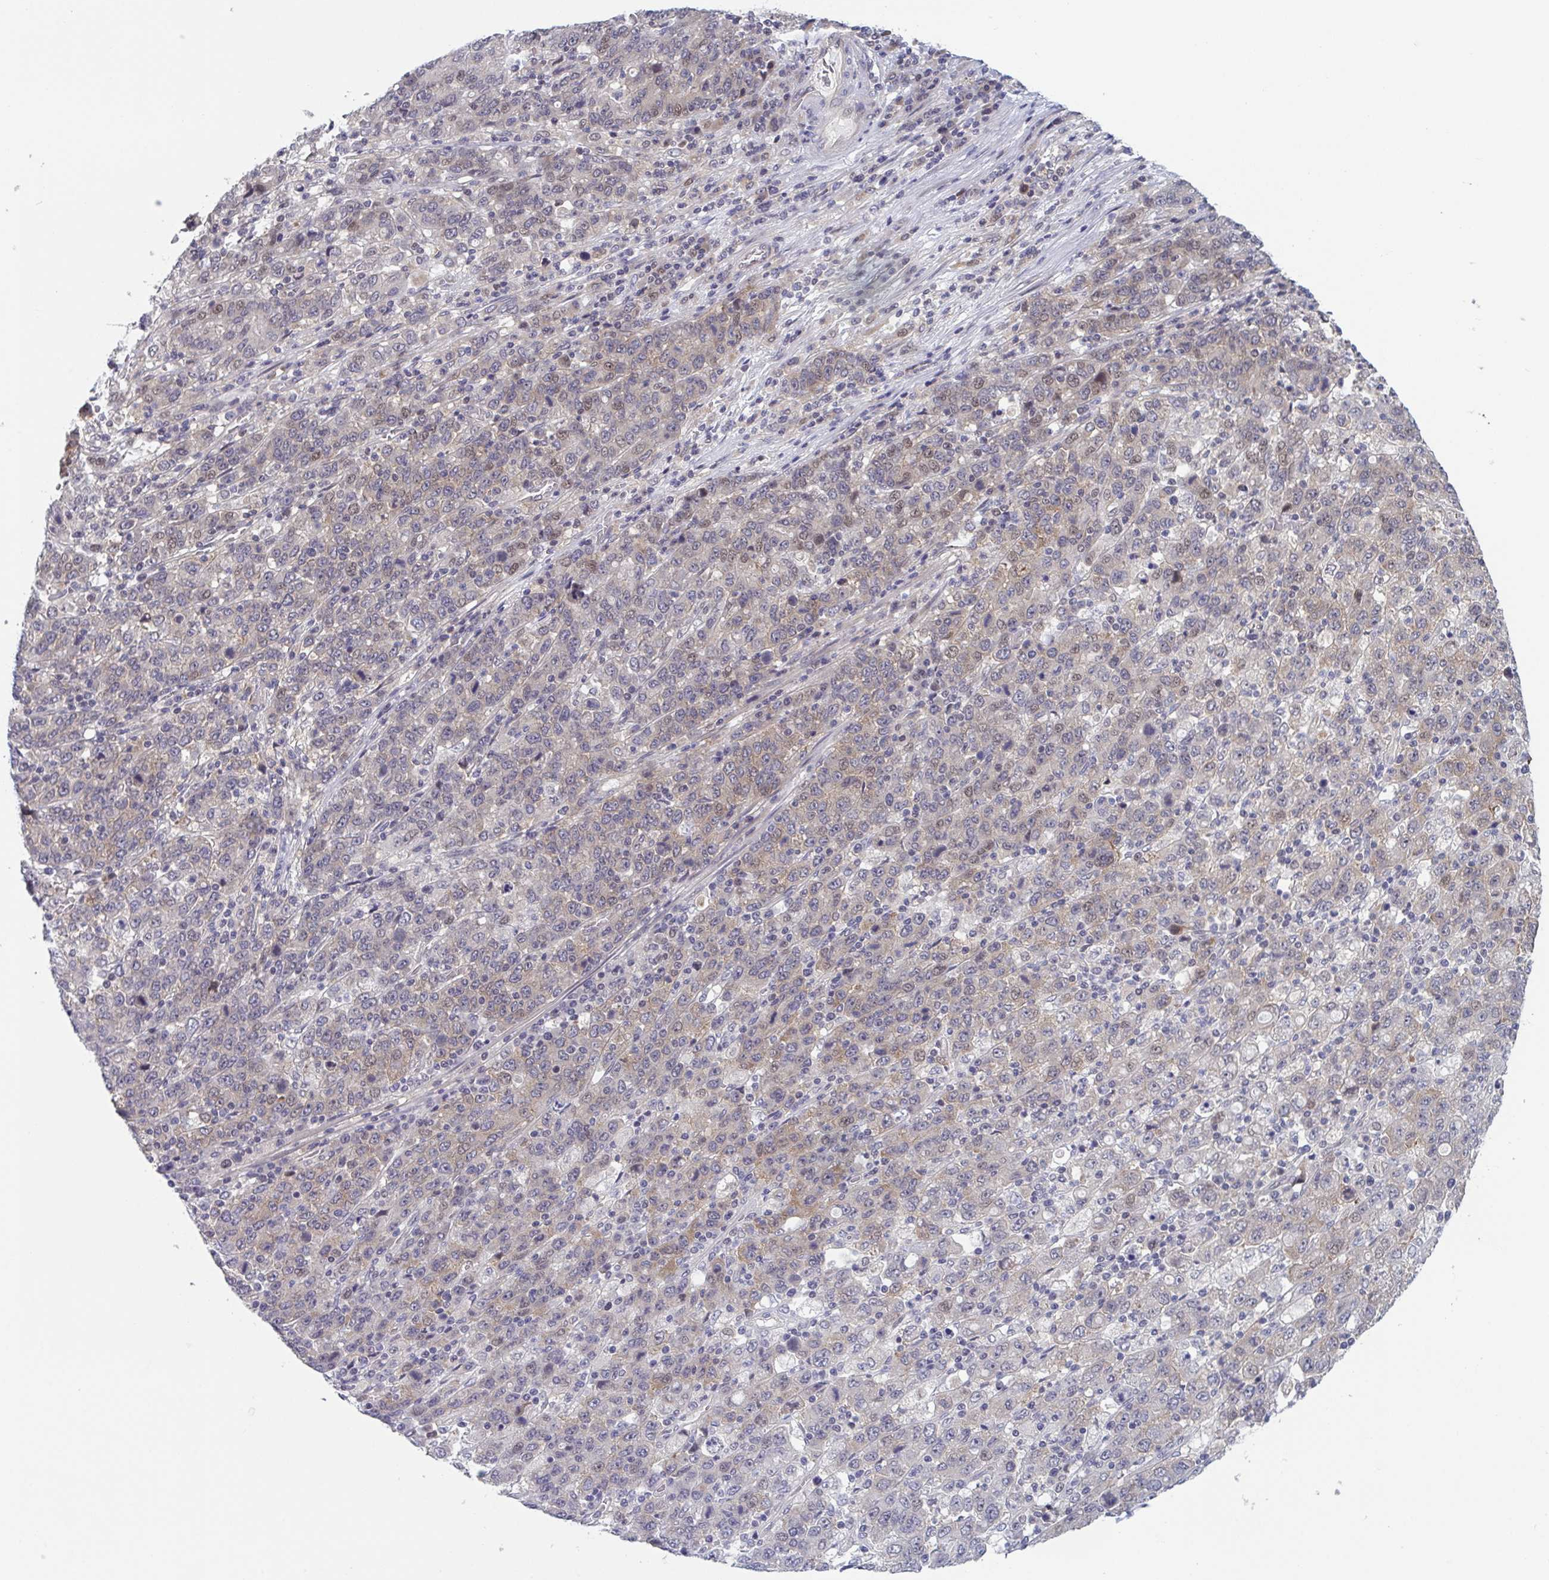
{"staining": {"intensity": "moderate", "quantity": "<25%", "location": "cytoplasmic/membranous,nuclear"}, "tissue": "stomach cancer", "cell_type": "Tumor cells", "image_type": "cancer", "snomed": [{"axis": "morphology", "description": "Adenocarcinoma, NOS"}, {"axis": "topography", "description": "Stomach, upper"}], "caption": "DAB (3,3'-diaminobenzidine) immunohistochemical staining of stomach cancer demonstrates moderate cytoplasmic/membranous and nuclear protein expression in about <25% of tumor cells.", "gene": "RIOK1", "patient": {"sex": "male", "age": 69}}